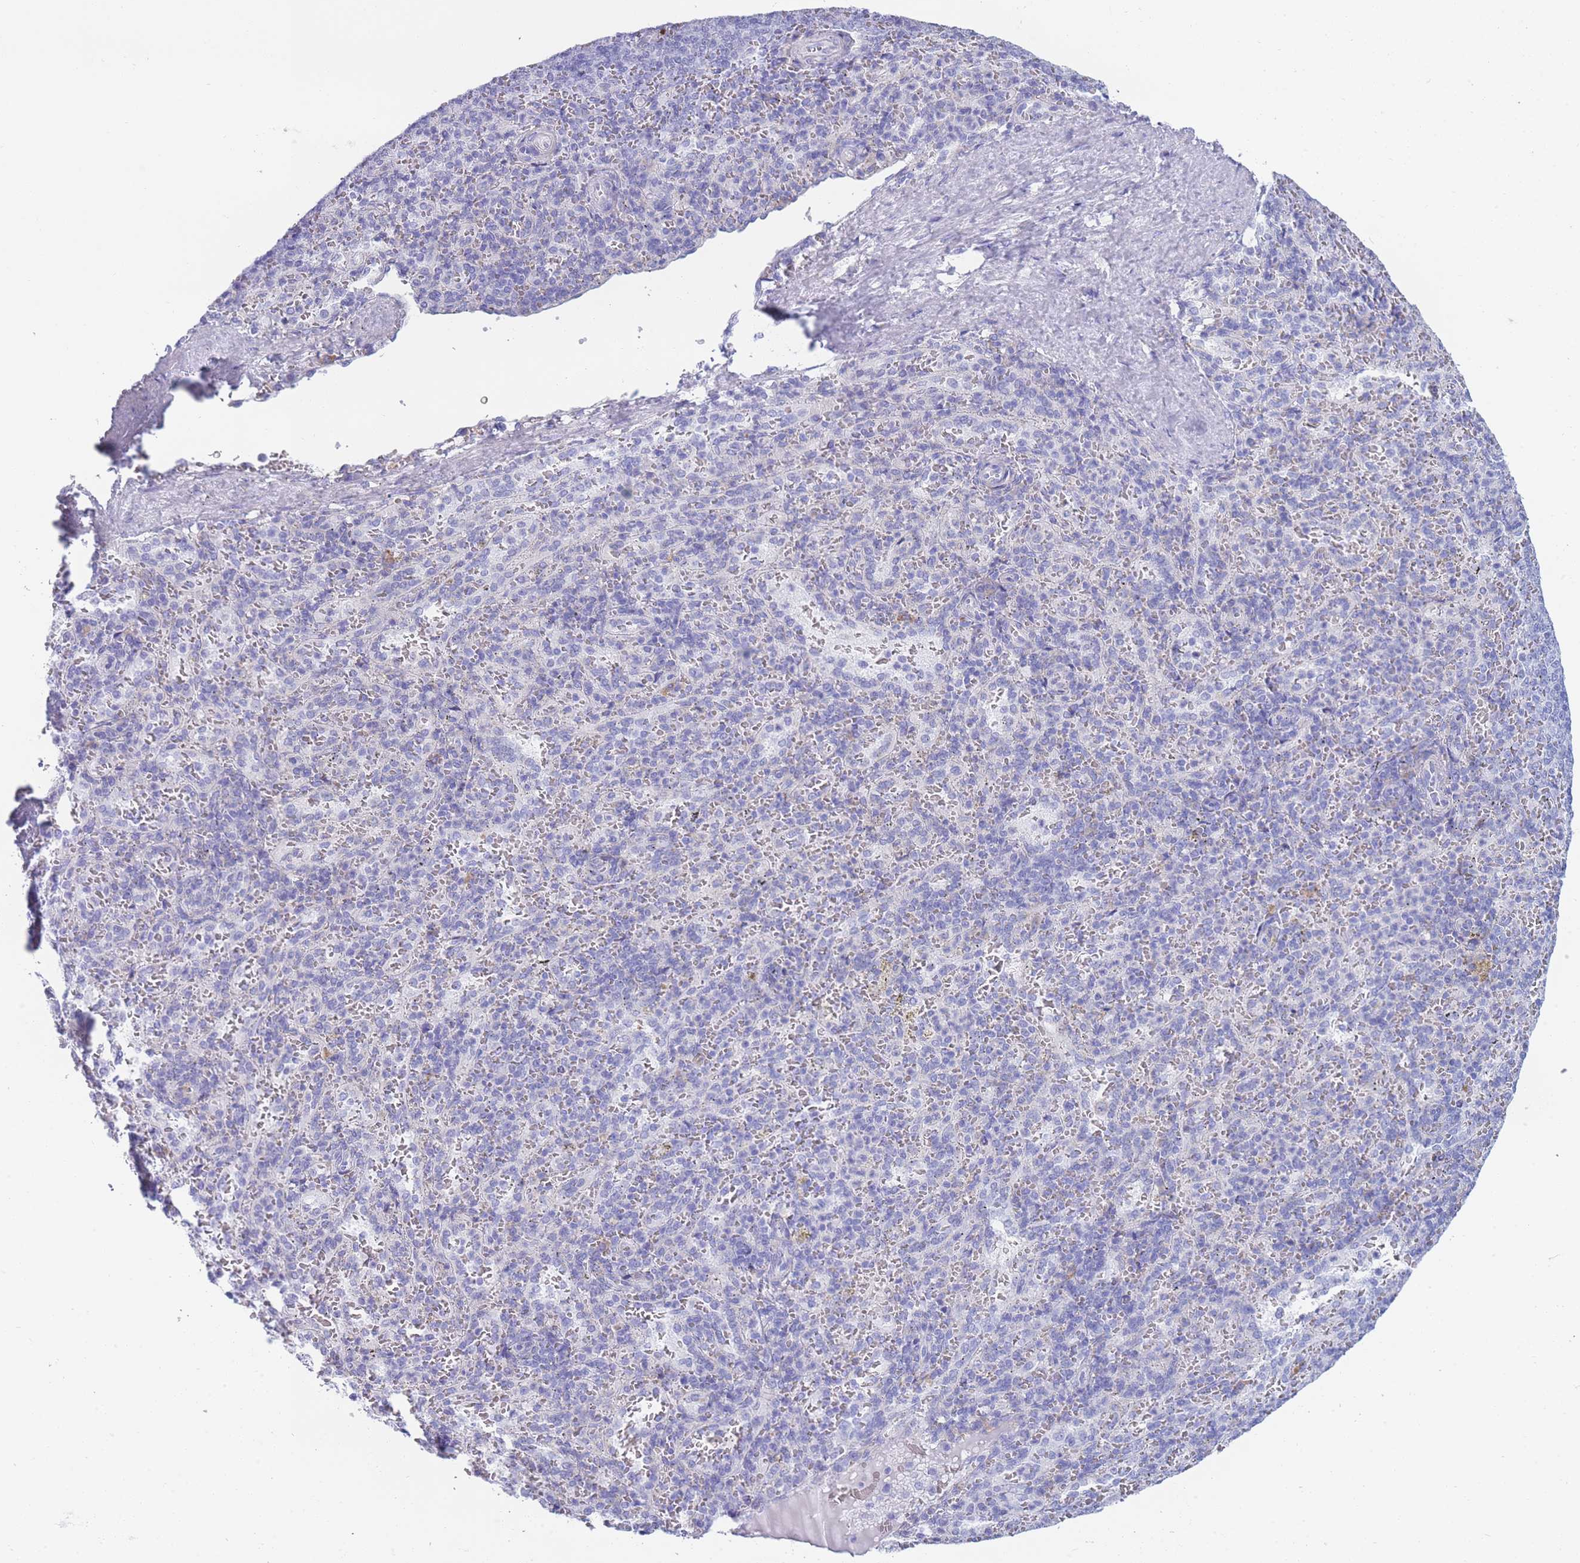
{"staining": {"intensity": "negative", "quantity": "none", "location": "none"}, "tissue": "spleen", "cell_type": "Cells in red pulp", "image_type": "normal", "snomed": [{"axis": "morphology", "description": "Normal tissue, NOS"}, {"axis": "topography", "description": "Spleen"}], "caption": "Image shows no significant protein expression in cells in red pulp of unremarkable spleen.", "gene": "XKR8", "patient": {"sex": "female", "age": 21}}